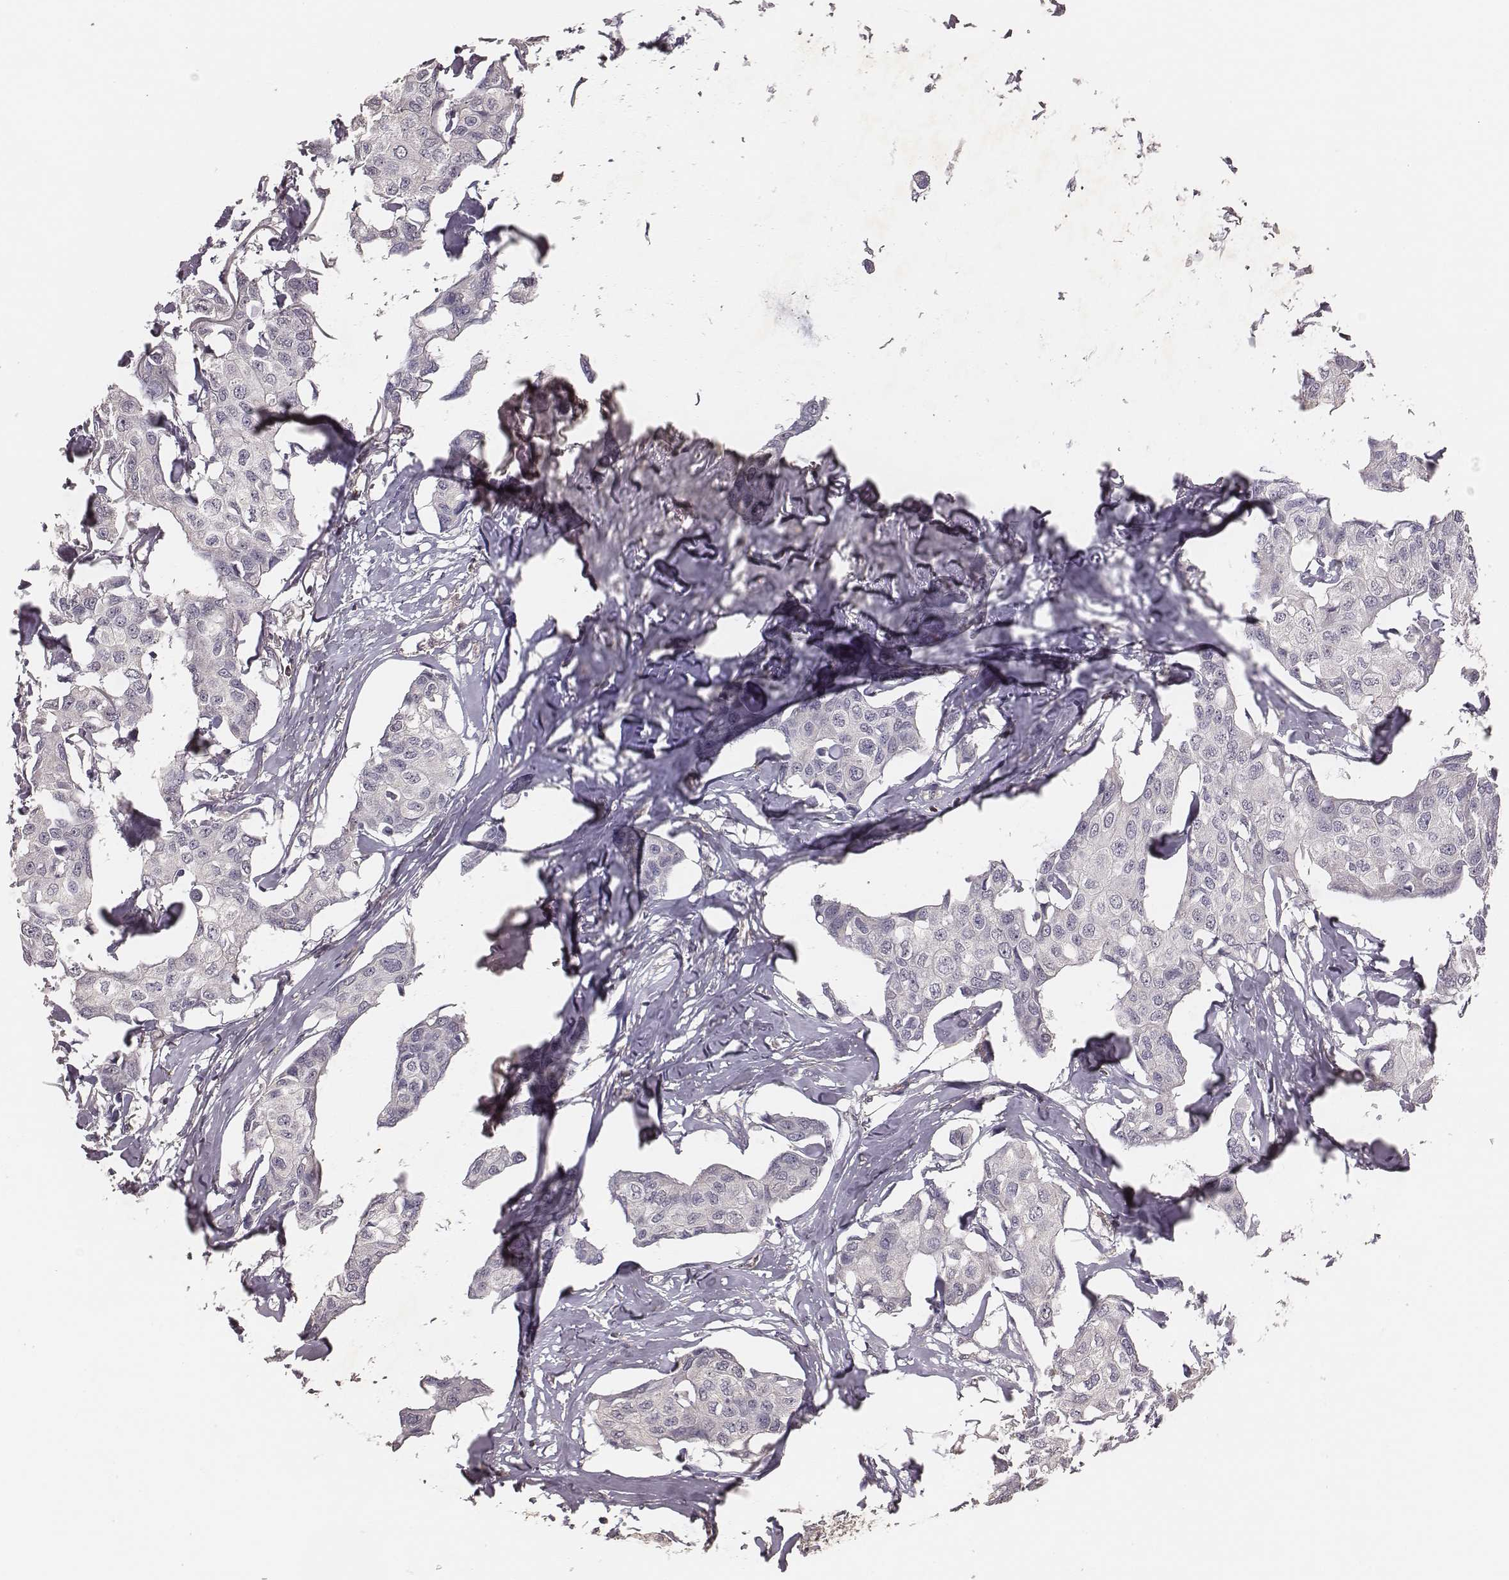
{"staining": {"intensity": "negative", "quantity": "none", "location": "none"}, "tissue": "breast cancer", "cell_type": "Tumor cells", "image_type": "cancer", "snomed": [{"axis": "morphology", "description": "Duct carcinoma"}, {"axis": "topography", "description": "Breast"}], "caption": "Tumor cells show no significant staining in infiltrating ductal carcinoma (breast).", "gene": "PILRA", "patient": {"sex": "female", "age": 80}}